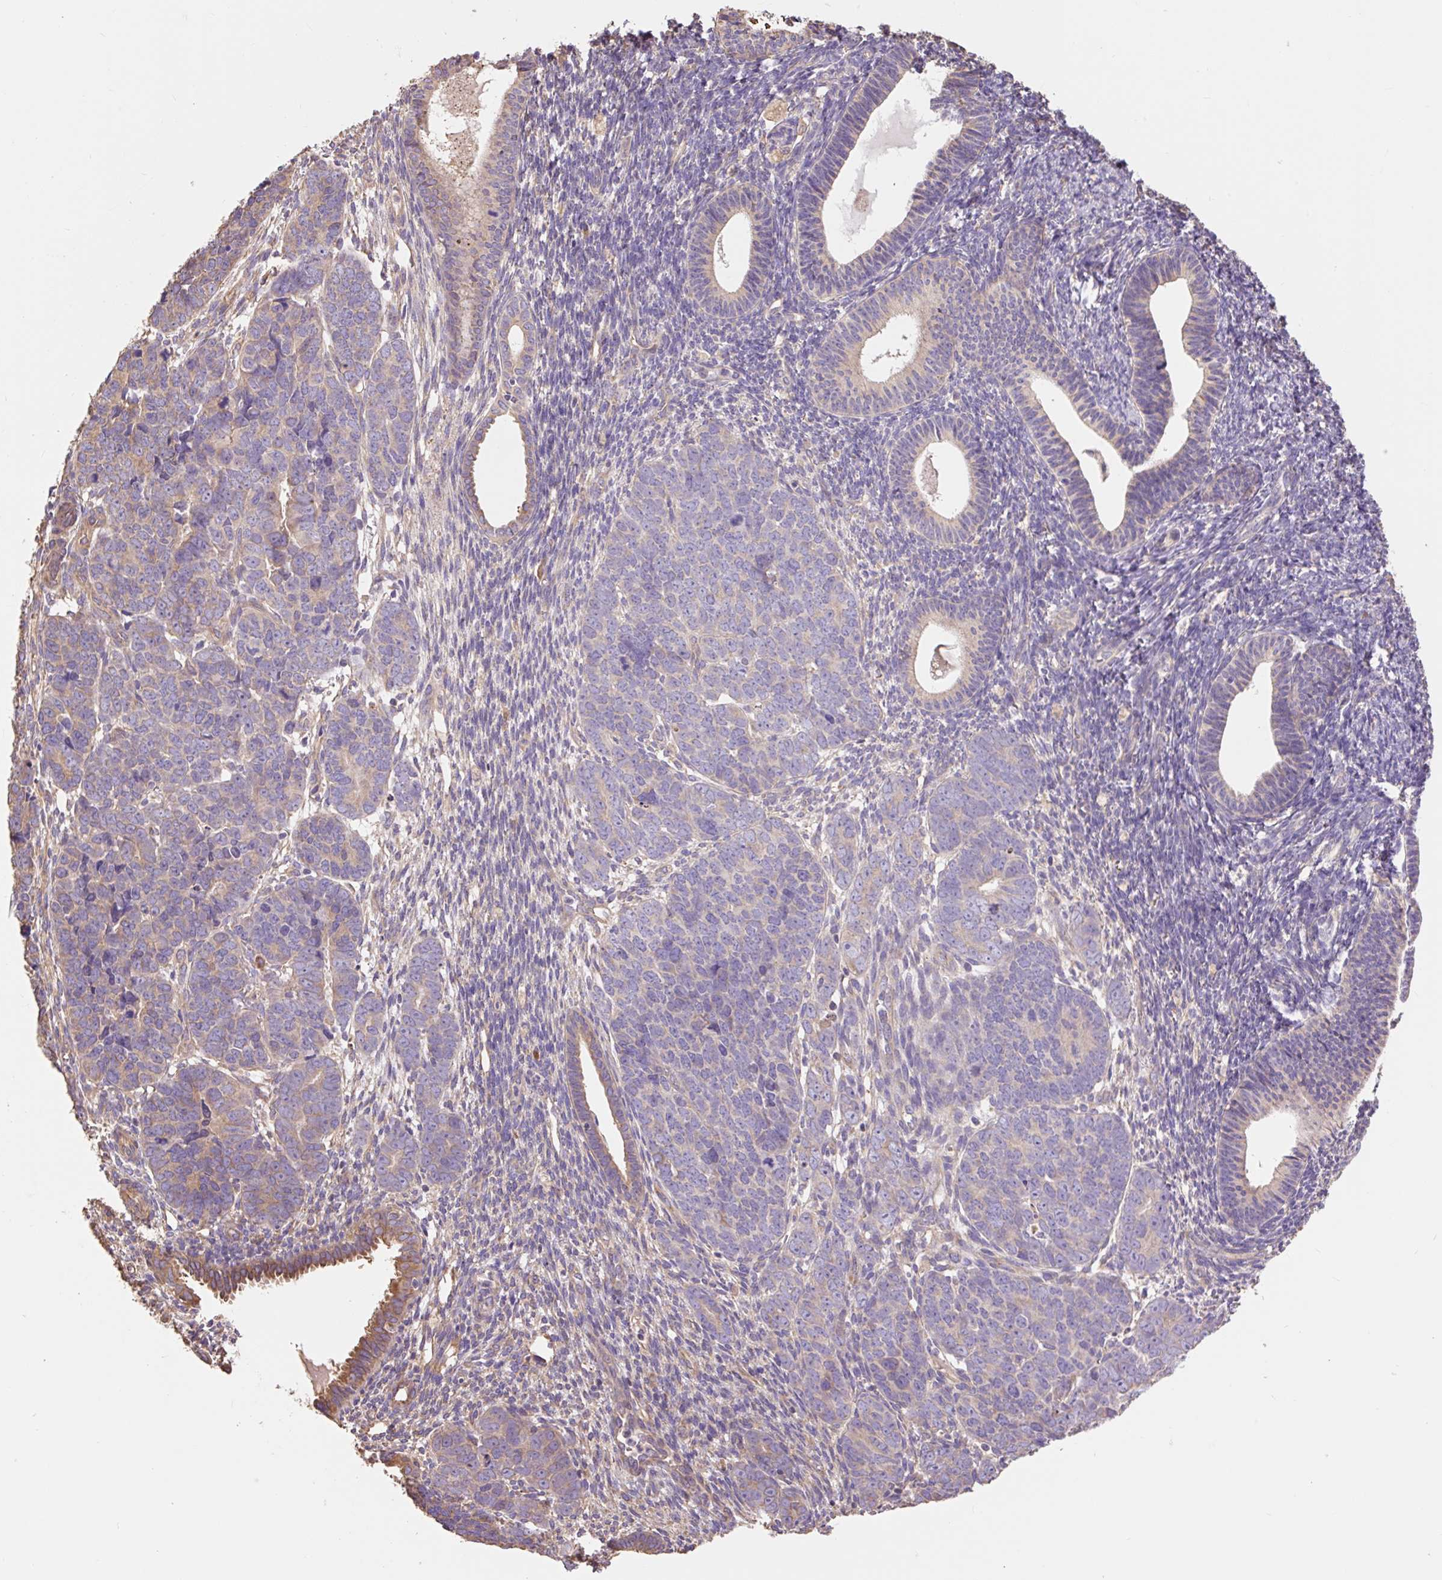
{"staining": {"intensity": "moderate", "quantity": "25%-75%", "location": "cytoplasmic/membranous"}, "tissue": "endometrial cancer", "cell_type": "Tumor cells", "image_type": "cancer", "snomed": [{"axis": "morphology", "description": "Adenocarcinoma, NOS"}, {"axis": "topography", "description": "Endometrium"}], "caption": "There is medium levels of moderate cytoplasmic/membranous staining in tumor cells of endometrial cancer, as demonstrated by immunohistochemical staining (brown color).", "gene": "DESI1", "patient": {"sex": "female", "age": 82}}